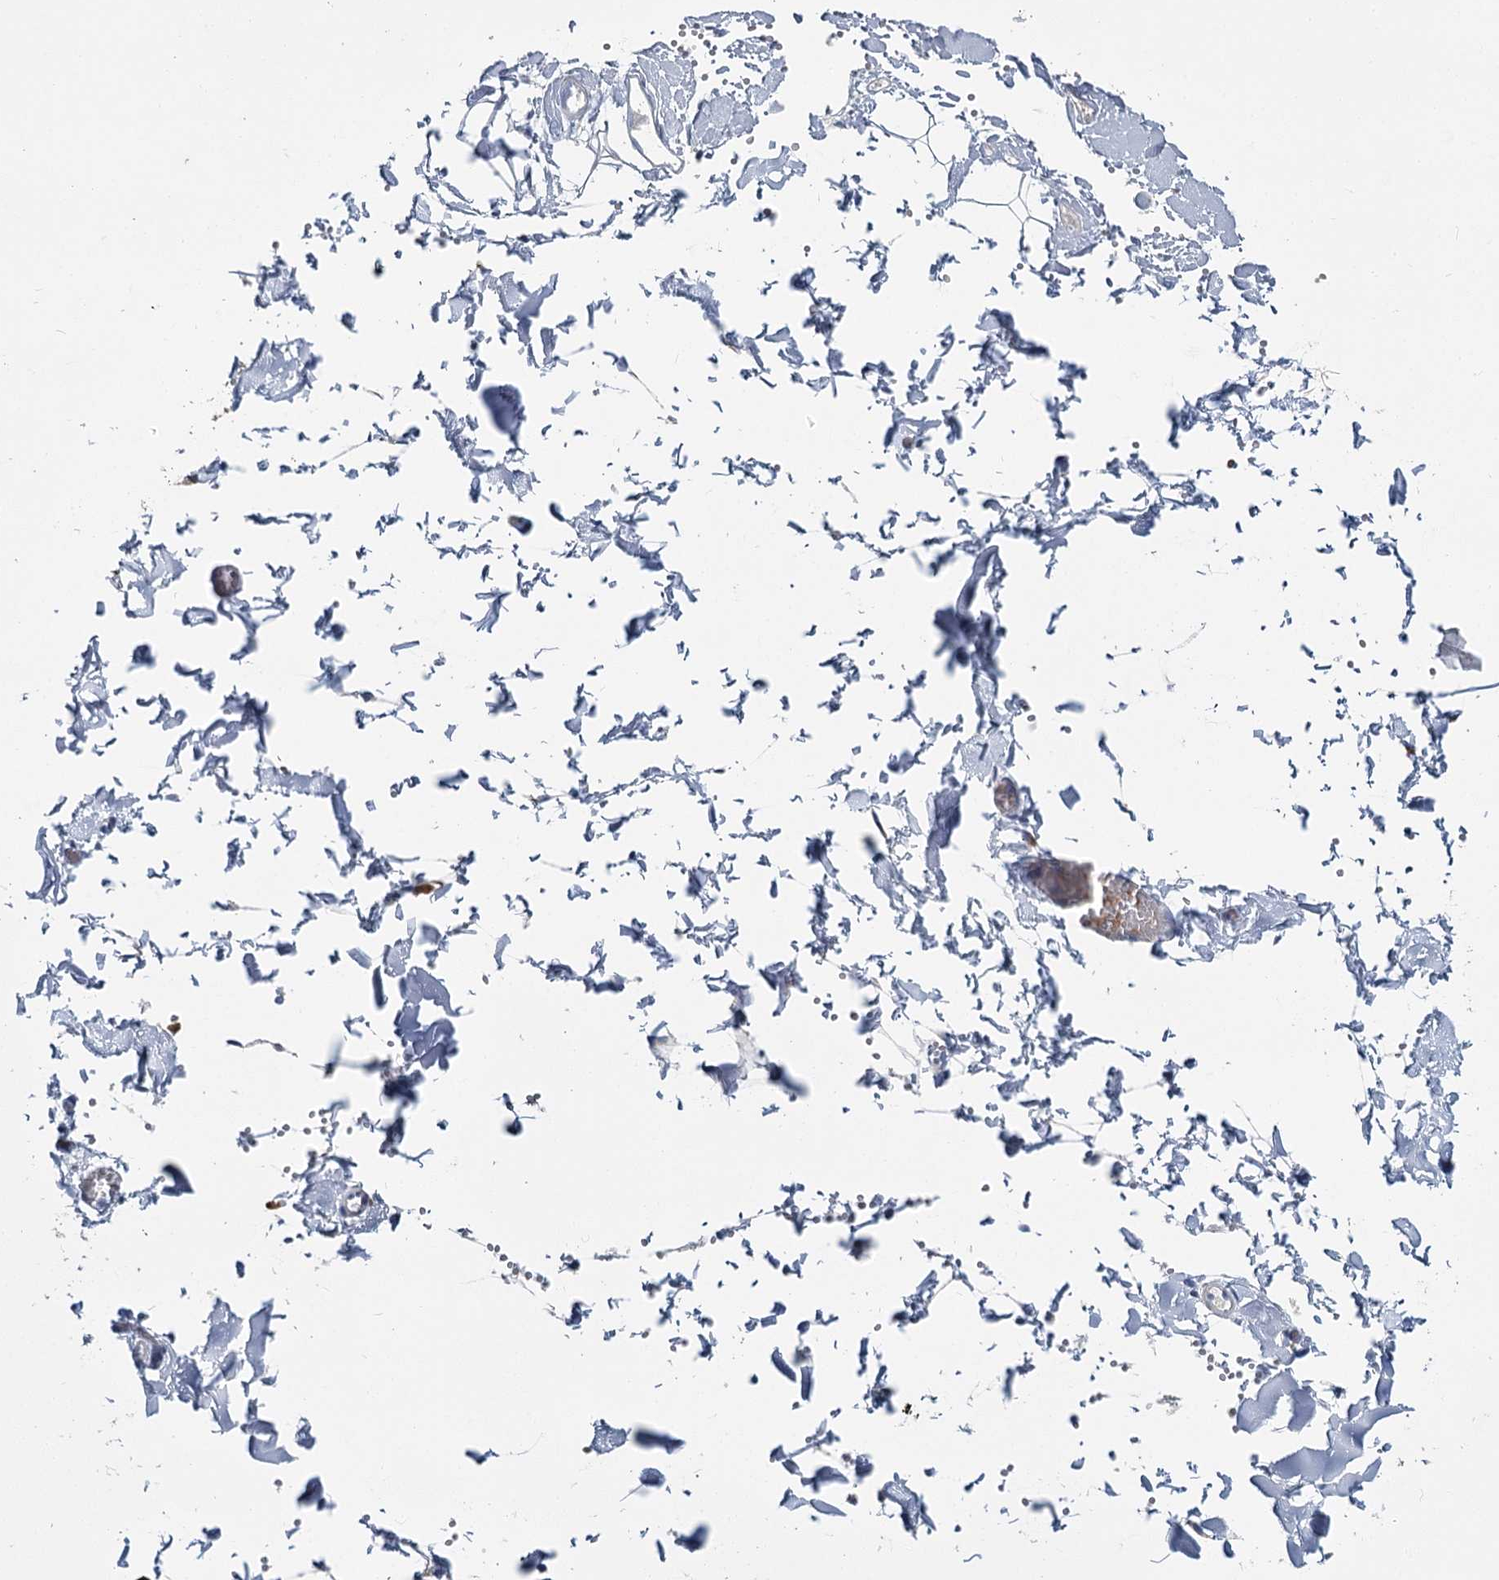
{"staining": {"intensity": "negative", "quantity": "none", "location": "none"}, "tissue": "adipose tissue", "cell_type": "Adipocytes", "image_type": "normal", "snomed": [{"axis": "morphology", "description": "Normal tissue, NOS"}, {"axis": "topography", "description": "Gallbladder"}, {"axis": "topography", "description": "Peripheral nerve tissue"}], "caption": "High power microscopy micrograph of an immunohistochemistry (IHC) histopathology image of unremarkable adipose tissue, revealing no significant staining in adipocytes.", "gene": "ANKRD16", "patient": {"sex": "male", "age": 38}}